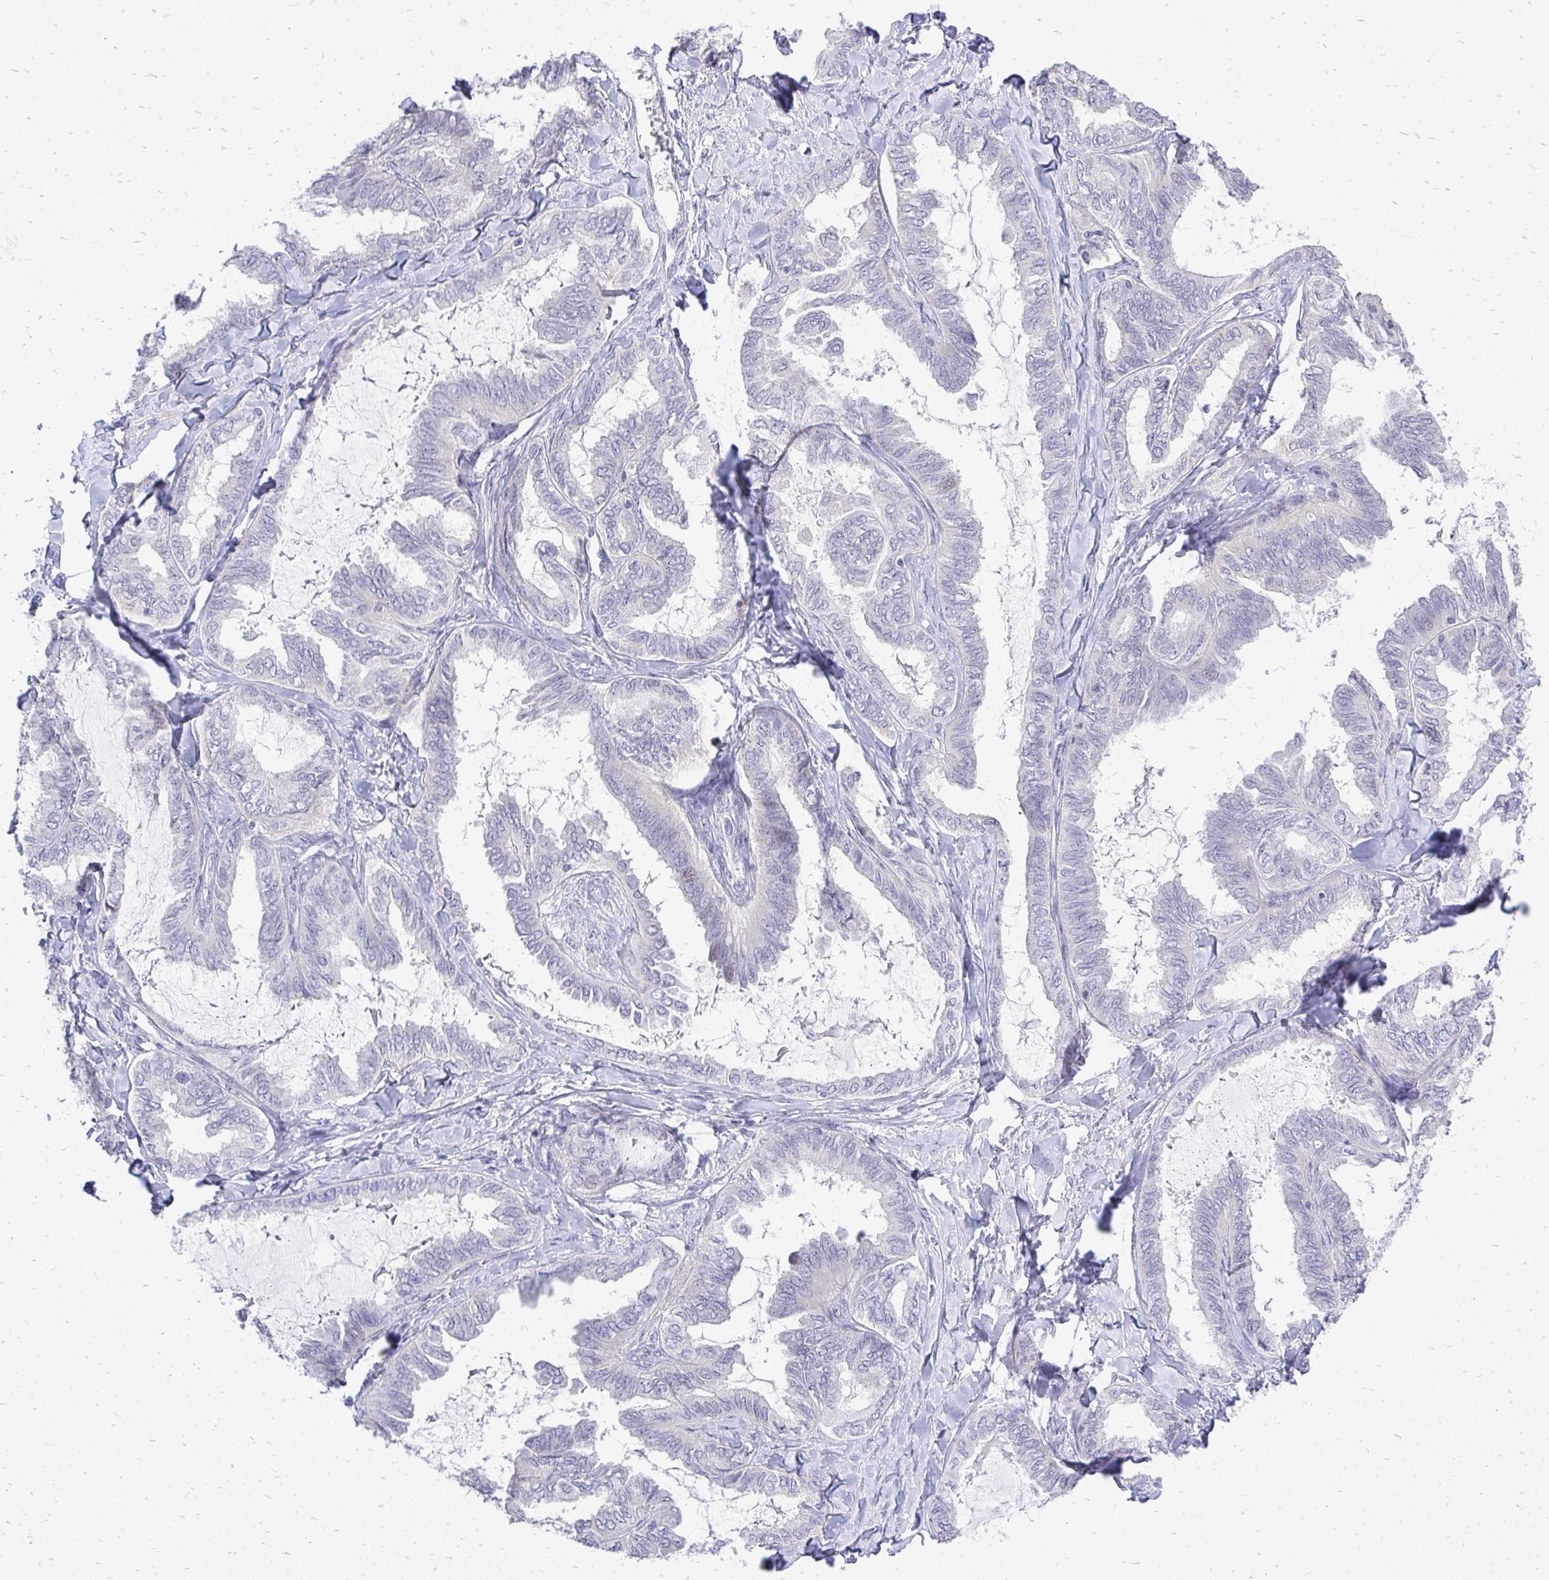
{"staining": {"intensity": "negative", "quantity": "none", "location": "none"}, "tissue": "ovarian cancer", "cell_type": "Tumor cells", "image_type": "cancer", "snomed": [{"axis": "morphology", "description": "Carcinoma, endometroid"}, {"axis": "topography", "description": "Ovary"}], "caption": "High magnification brightfield microscopy of ovarian cancer (endometroid carcinoma) stained with DAB (brown) and counterstained with hematoxylin (blue): tumor cells show no significant staining.", "gene": "OR8D1", "patient": {"sex": "female", "age": 70}}